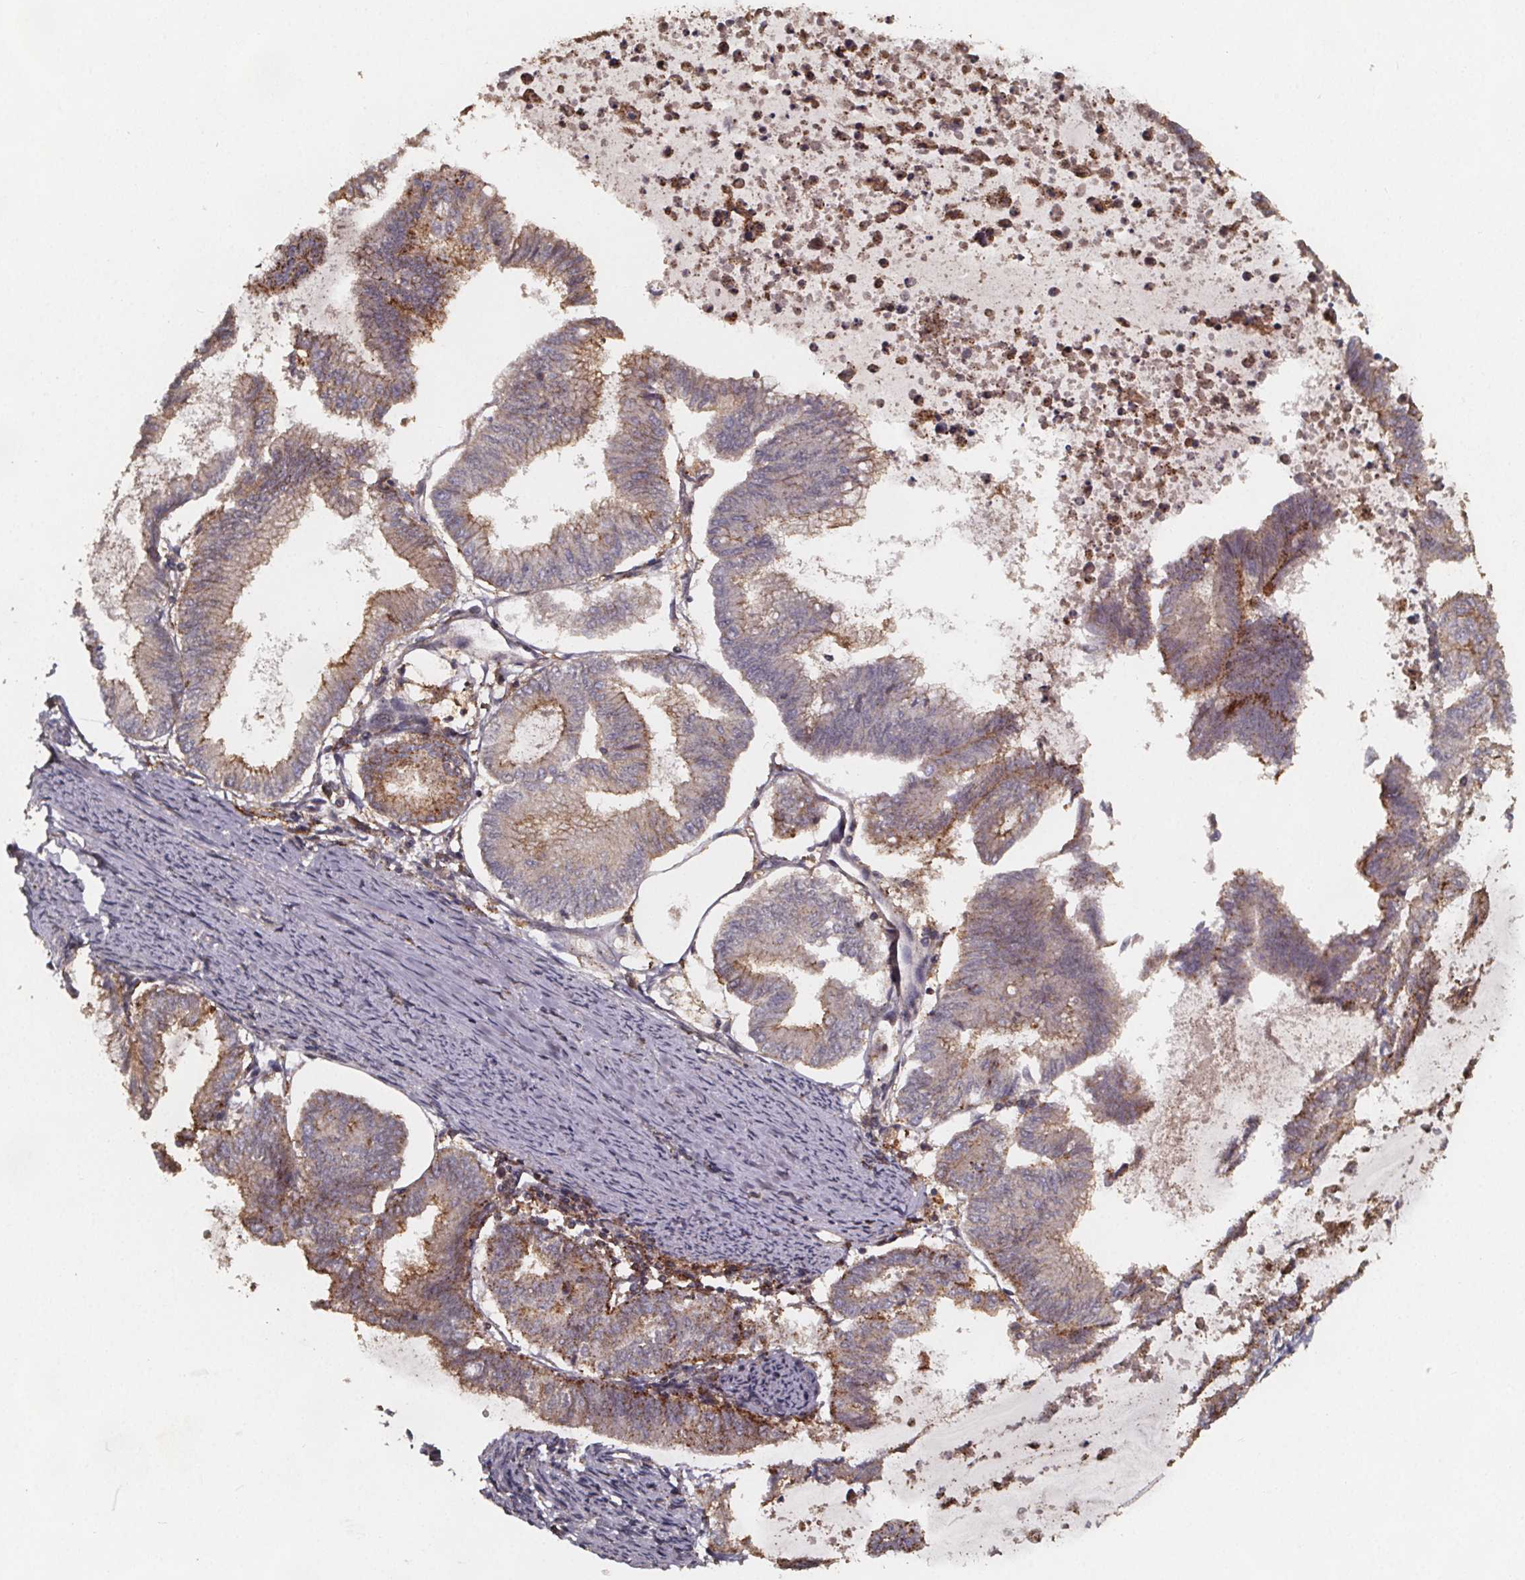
{"staining": {"intensity": "moderate", "quantity": "25%-75%", "location": "cytoplasmic/membranous"}, "tissue": "endometrial cancer", "cell_type": "Tumor cells", "image_type": "cancer", "snomed": [{"axis": "morphology", "description": "Adenocarcinoma, NOS"}, {"axis": "topography", "description": "Endometrium"}], "caption": "Endometrial adenocarcinoma tissue reveals moderate cytoplasmic/membranous positivity in about 25%-75% of tumor cells (brown staining indicates protein expression, while blue staining denotes nuclei).", "gene": "ZNF879", "patient": {"sex": "female", "age": 79}}